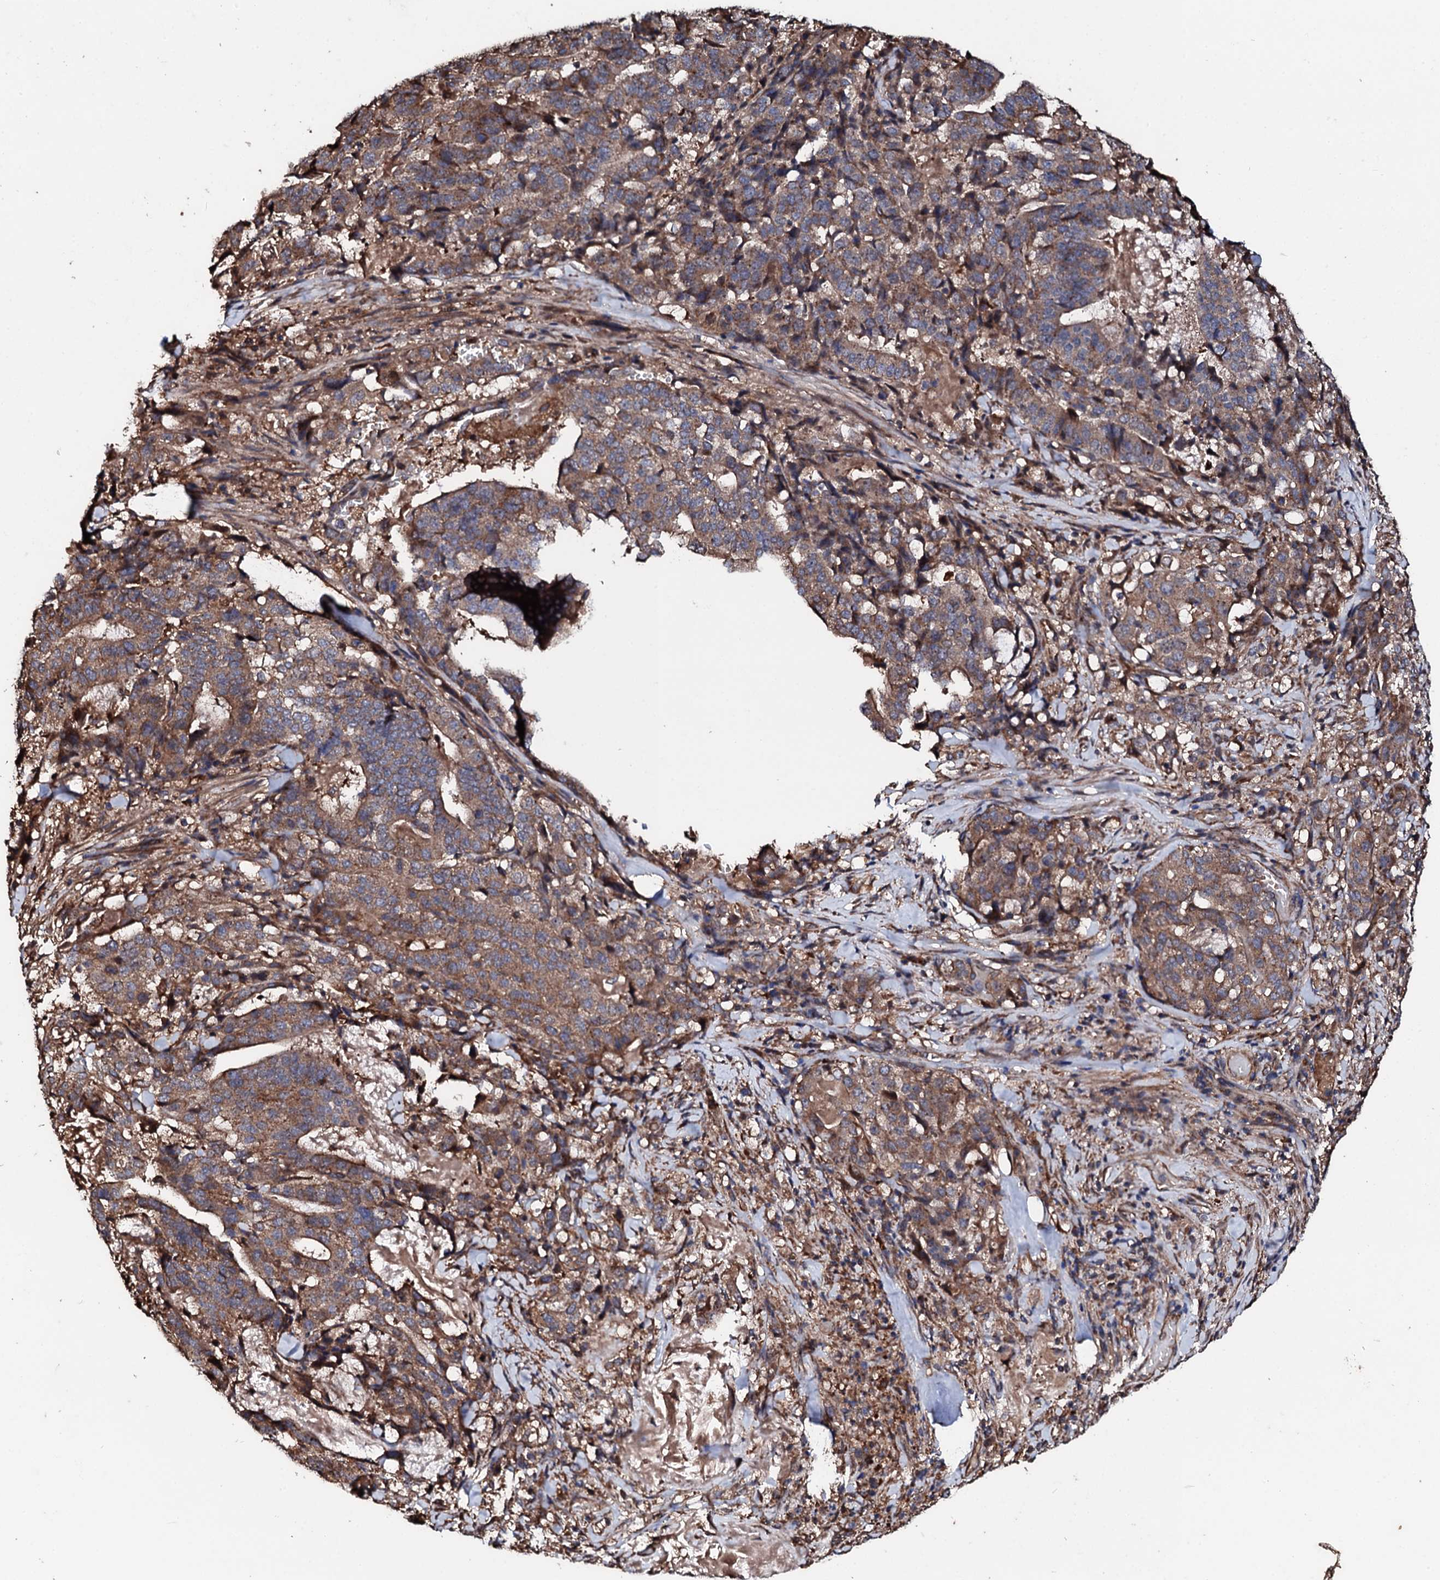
{"staining": {"intensity": "moderate", "quantity": ">75%", "location": "cytoplasmic/membranous"}, "tissue": "stomach cancer", "cell_type": "Tumor cells", "image_type": "cancer", "snomed": [{"axis": "morphology", "description": "Adenocarcinoma, NOS"}, {"axis": "topography", "description": "Stomach"}], "caption": "High-magnification brightfield microscopy of adenocarcinoma (stomach) stained with DAB (3,3'-diaminobenzidine) (brown) and counterstained with hematoxylin (blue). tumor cells exhibit moderate cytoplasmic/membranous staining is seen in approximately>75% of cells.", "gene": "CKAP5", "patient": {"sex": "male", "age": 48}}